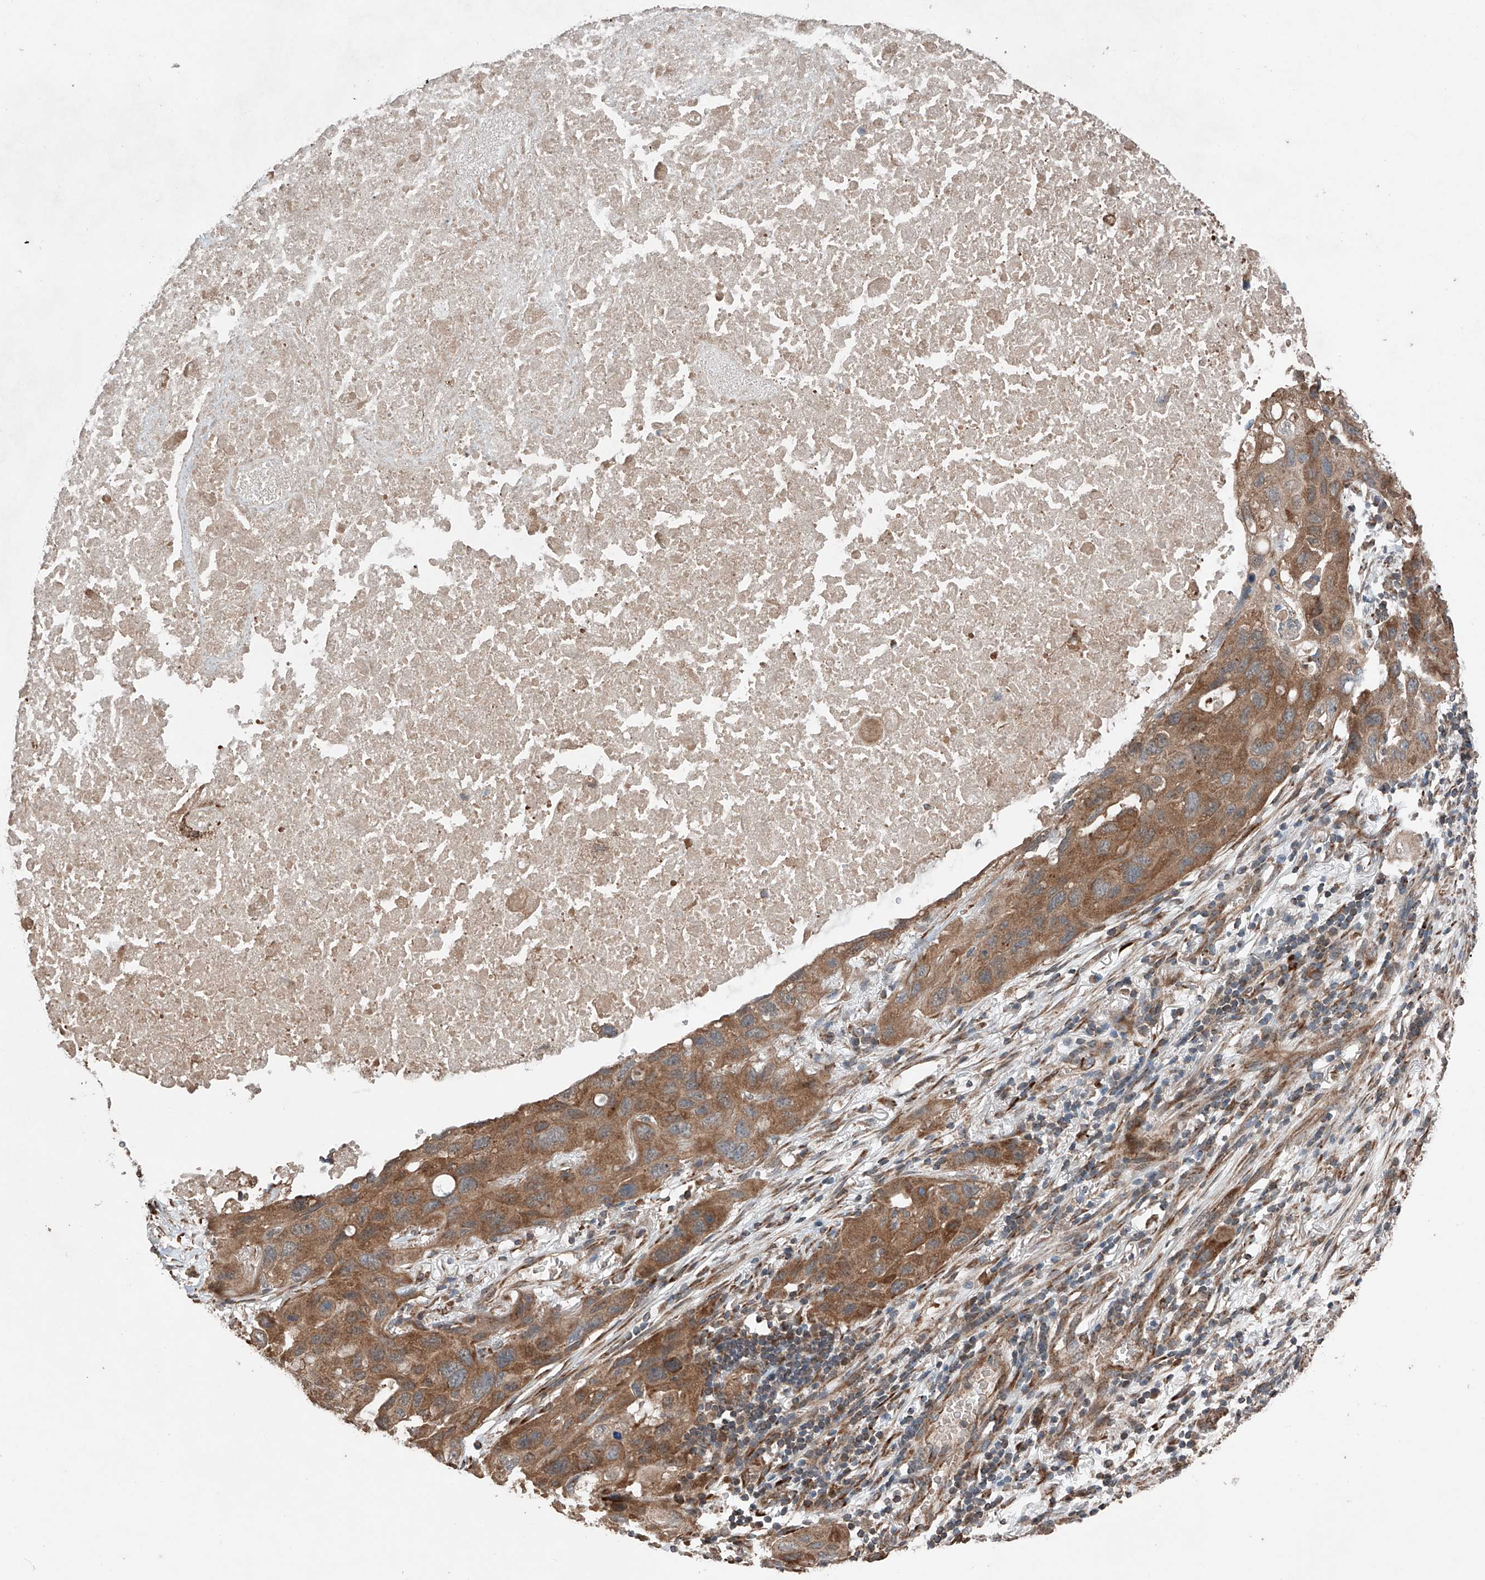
{"staining": {"intensity": "moderate", "quantity": ">75%", "location": "cytoplasmic/membranous"}, "tissue": "lung cancer", "cell_type": "Tumor cells", "image_type": "cancer", "snomed": [{"axis": "morphology", "description": "Squamous cell carcinoma, NOS"}, {"axis": "topography", "description": "Lung"}], "caption": "The photomicrograph exhibits a brown stain indicating the presence of a protein in the cytoplasmic/membranous of tumor cells in lung cancer.", "gene": "AP4B1", "patient": {"sex": "female", "age": 73}}